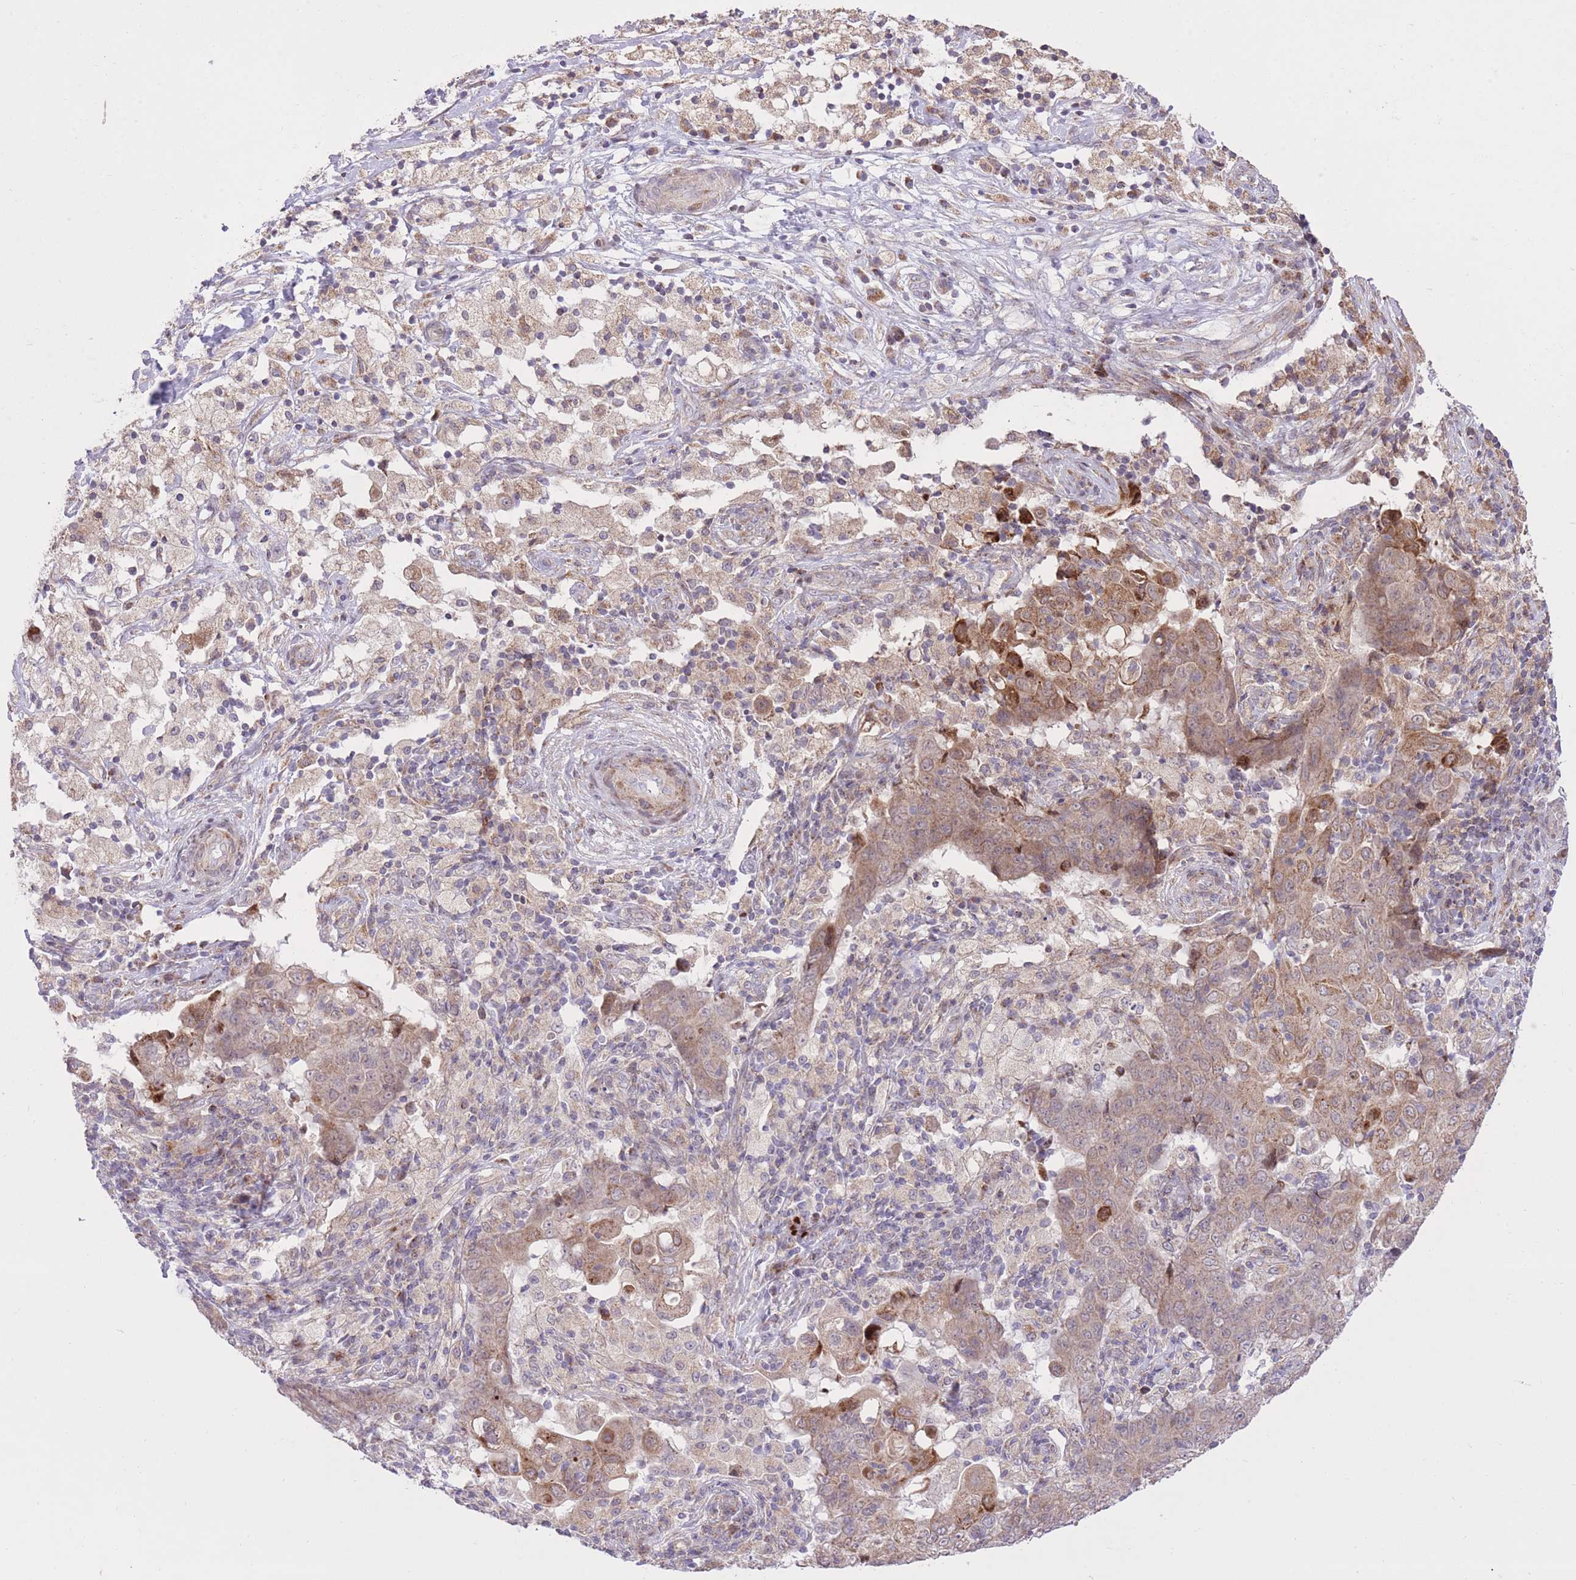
{"staining": {"intensity": "moderate", "quantity": "<25%", "location": "cytoplasmic/membranous"}, "tissue": "ovarian cancer", "cell_type": "Tumor cells", "image_type": "cancer", "snomed": [{"axis": "morphology", "description": "Carcinoma, endometroid"}, {"axis": "topography", "description": "Ovary"}], "caption": "Ovarian endometroid carcinoma was stained to show a protein in brown. There is low levels of moderate cytoplasmic/membranous staining in about <25% of tumor cells.", "gene": "SLC4A4", "patient": {"sex": "female", "age": 42}}